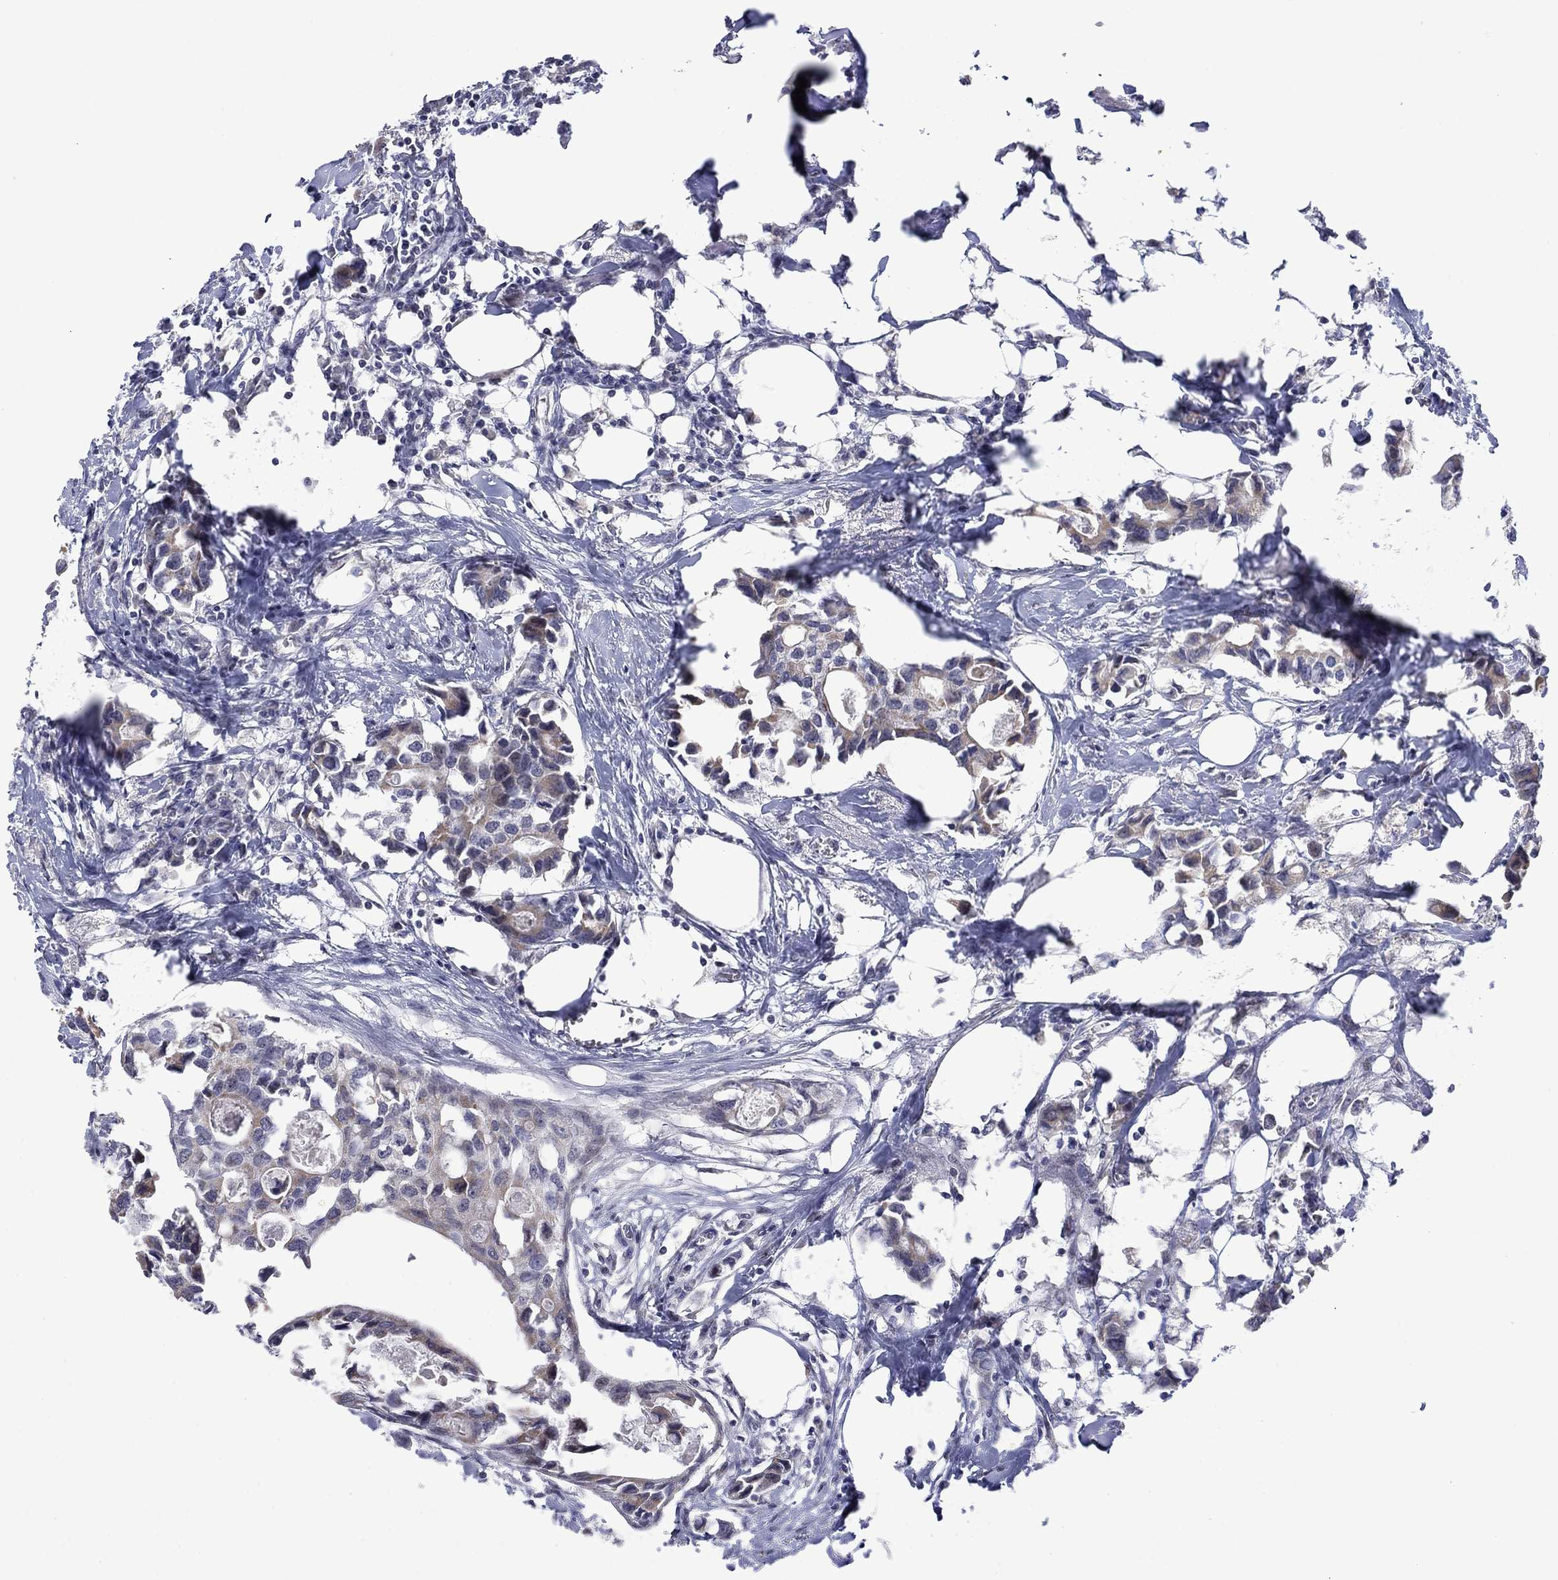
{"staining": {"intensity": "weak", "quantity": "<25%", "location": "cytoplasmic/membranous"}, "tissue": "breast cancer", "cell_type": "Tumor cells", "image_type": "cancer", "snomed": [{"axis": "morphology", "description": "Duct carcinoma"}, {"axis": "topography", "description": "Breast"}], "caption": "DAB (3,3'-diaminobenzidine) immunohistochemical staining of intraductal carcinoma (breast) shows no significant expression in tumor cells. (DAB immunohistochemistry (IHC), high magnification).", "gene": "KCNJ16", "patient": {"sex": "female", "age": 83}}